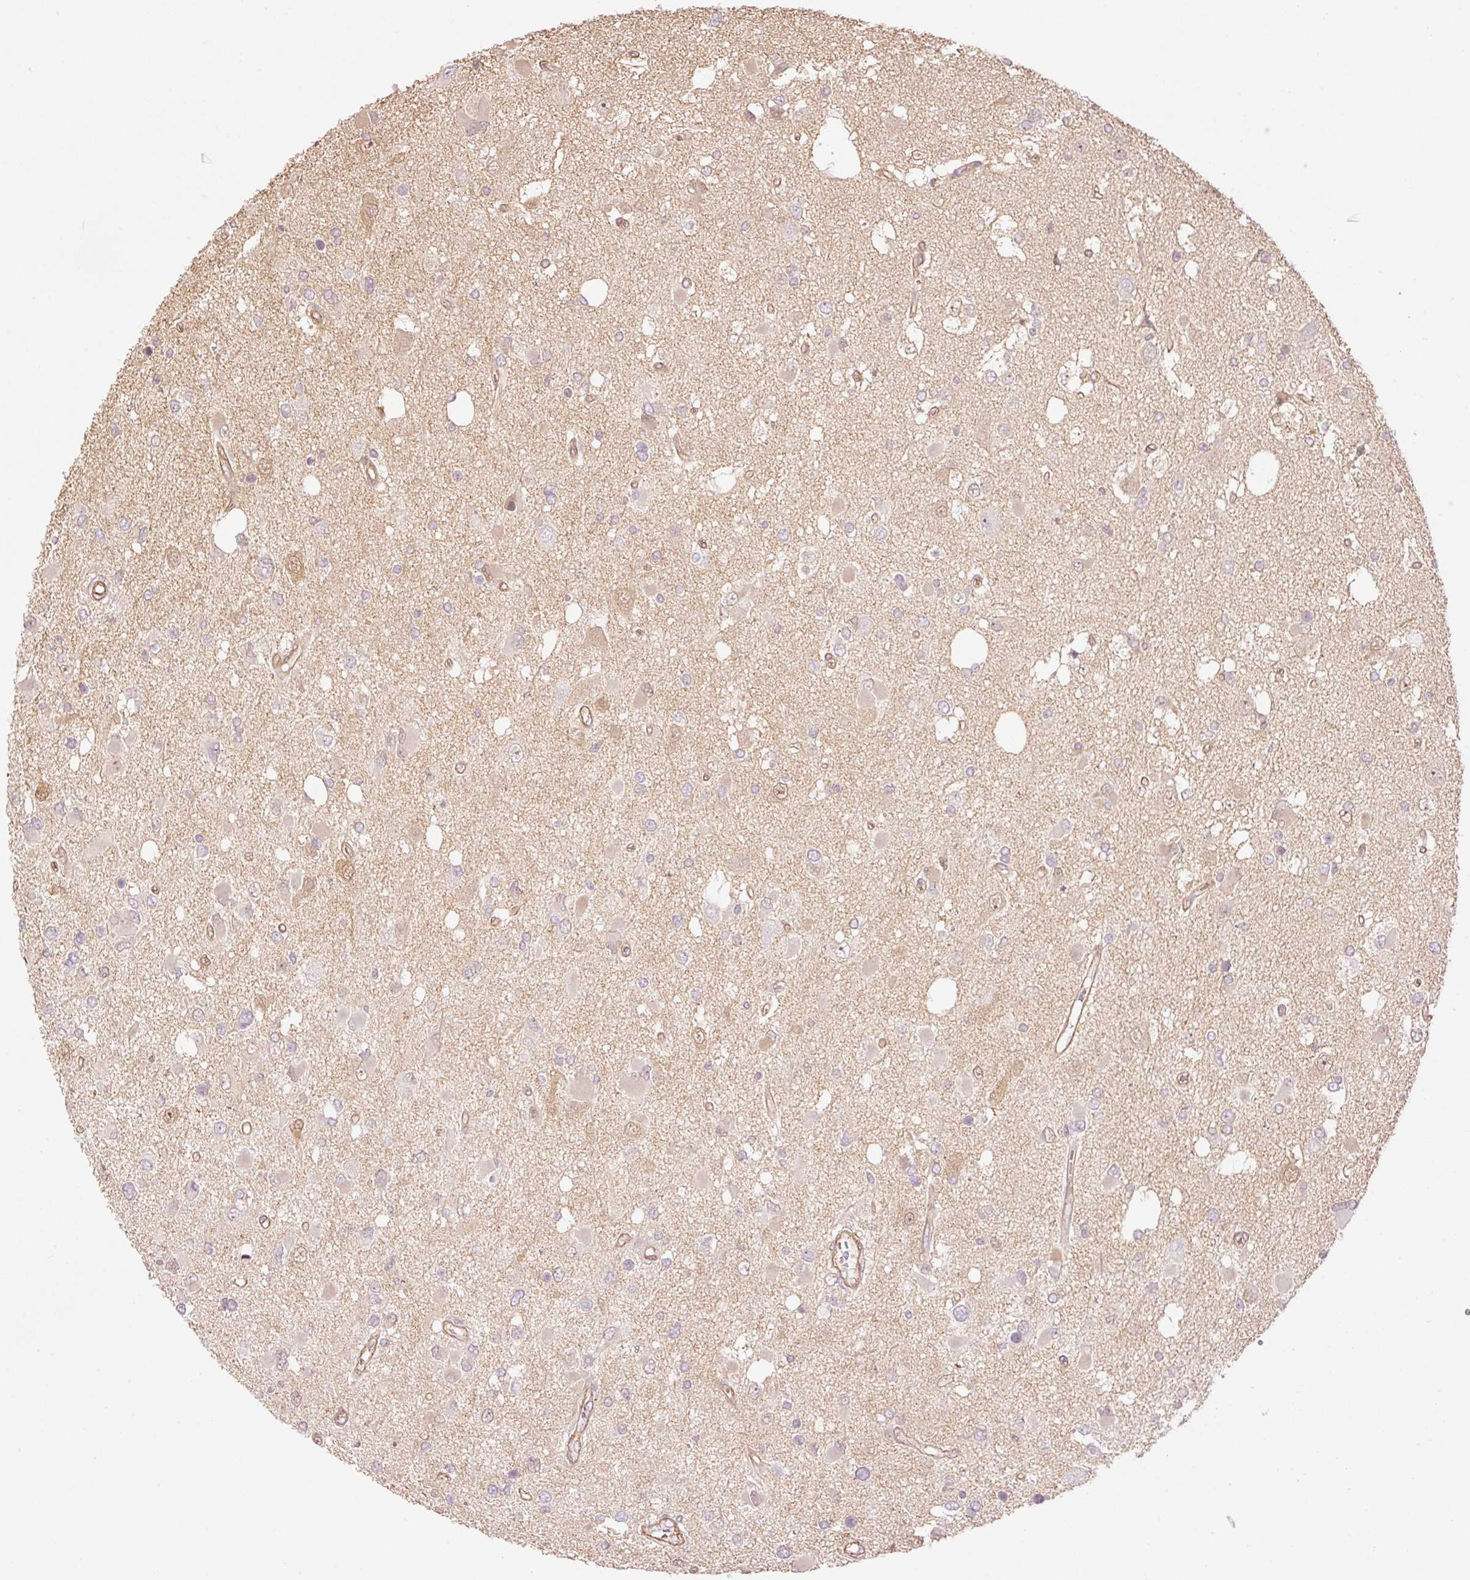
{"staining": {"intensity": "weak", "quantity": "<25%", "location": "cytoplasmic/membranous,nuclear"}, "tissue": "glioma", "cell_type": "Tumor cells", "image_type": "cancer", "snomed": [{"axis": "morphology", "description": "Glioma, malignant, High grade"}, {"axis": "topography", "description": "Brain"}], "caption": "DAB (3,3'-diaminobenzidine) immunohistochemical staining of malignant glioma (high-grade) exhibits no significant staining in tumor cells.", "gene": "PPP1R1B", "patient": {"sex": "male", "age": 53}}